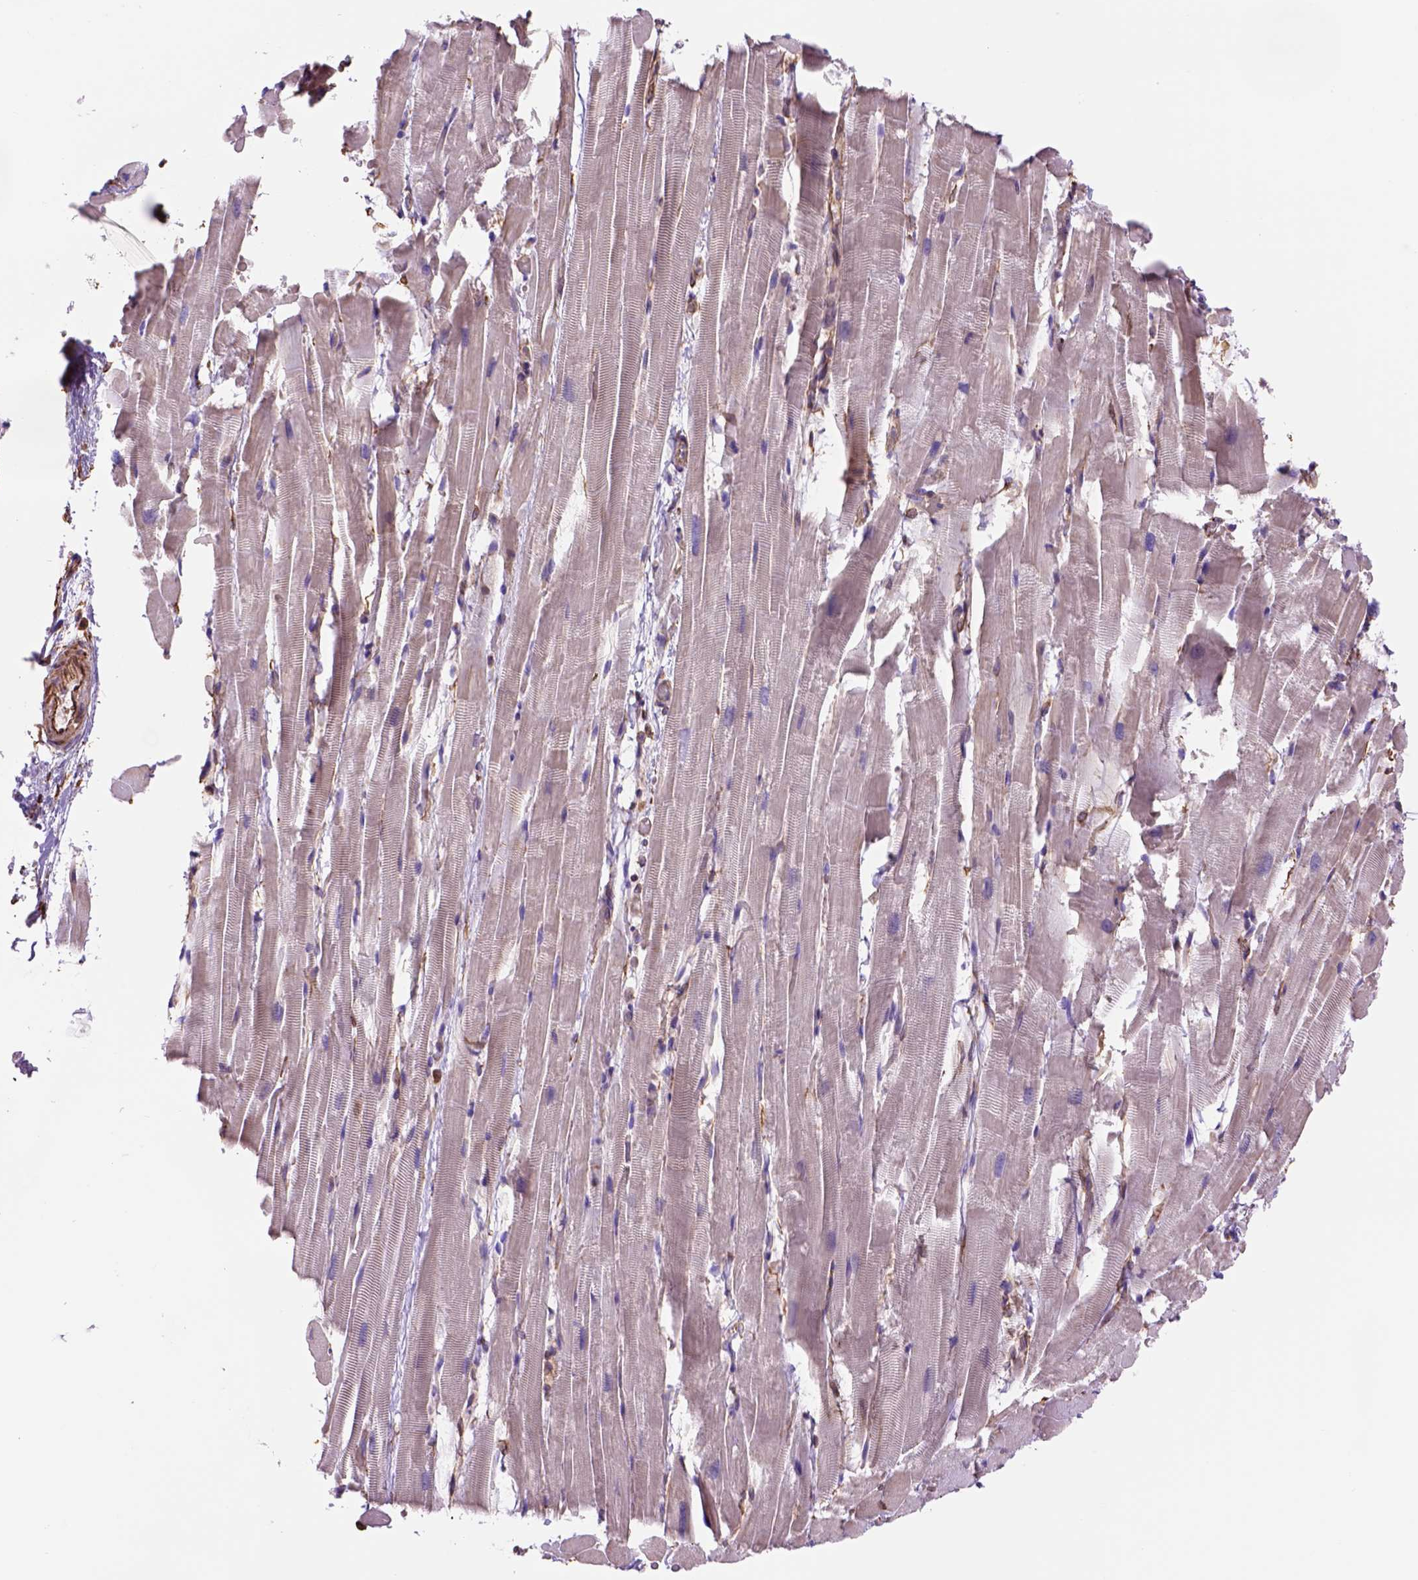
{"staining": {"intensity": "negative", "quantity": "none", "location": "none"}, "tissue": "heart muscle", "cell_type": "Cardiomyocytes", "image_type": "normal", "snomed": [{"axis": "morphology", "description": "Normal tissue, NOS"}, {"axis": "topography", "description": "Heart"}], "caption": "This is a micrograph of immunohistochemistry (IHC) staining of benign heart muscle, which shows no staining in cardiomyocytes.", "gene": "ZZZ3", "patient": {"sex": "male", "age": 37}}